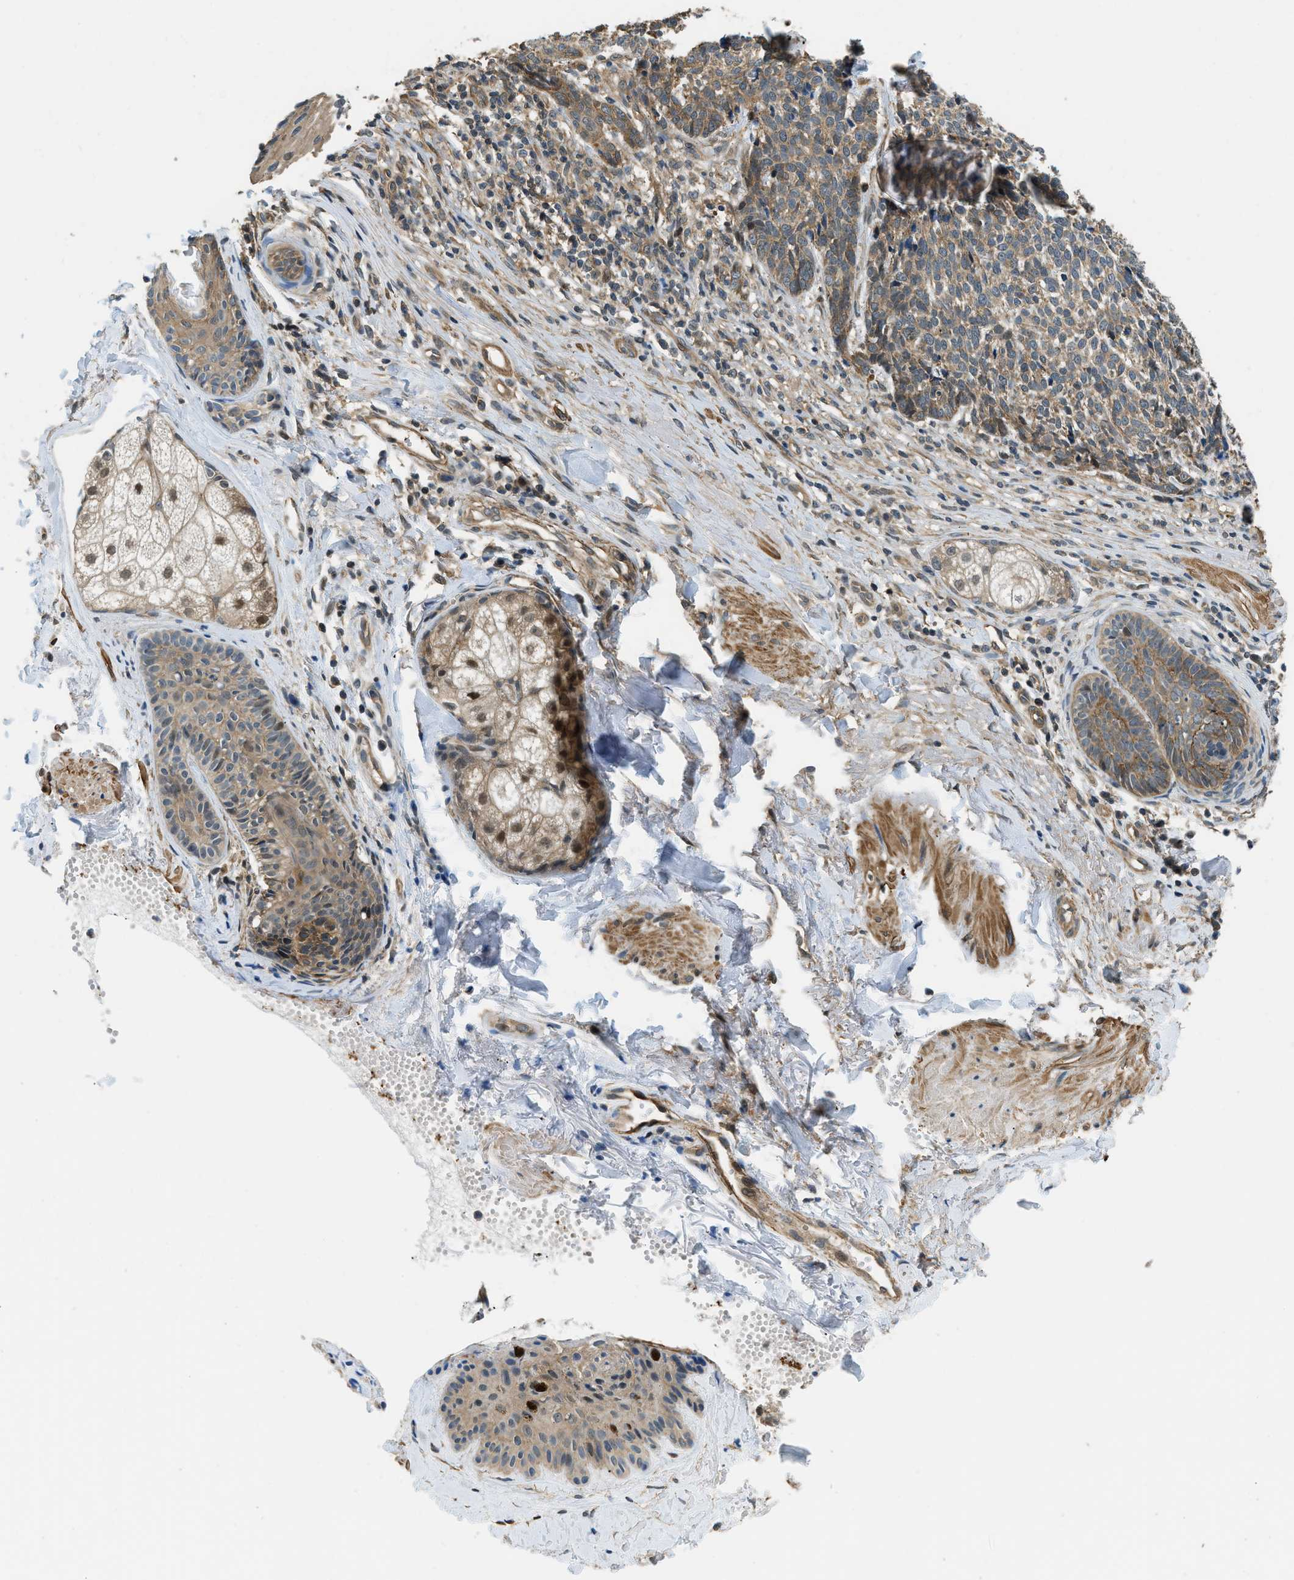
{"staining": {"intensity": "moderate", "quantity": ">75%", "location": "cytoplasmic/membranous"}, "tissue": "skin cancer", "cell_type": "Tumor cells", "image_type": "cancer", "snomed": [{"axis": "morphology", "description": "Basal cell carcinoma"}, {"axis": "topography", "description": "Skin"}], "caption": "This is an image of IHC staining of skin cancer (basal cell carcinoma), which shows moderate staining in the cytoplasmic/membranous of tumor cells.", "gene": "CGN", "patient": {"sex": "male", "age": 84}}